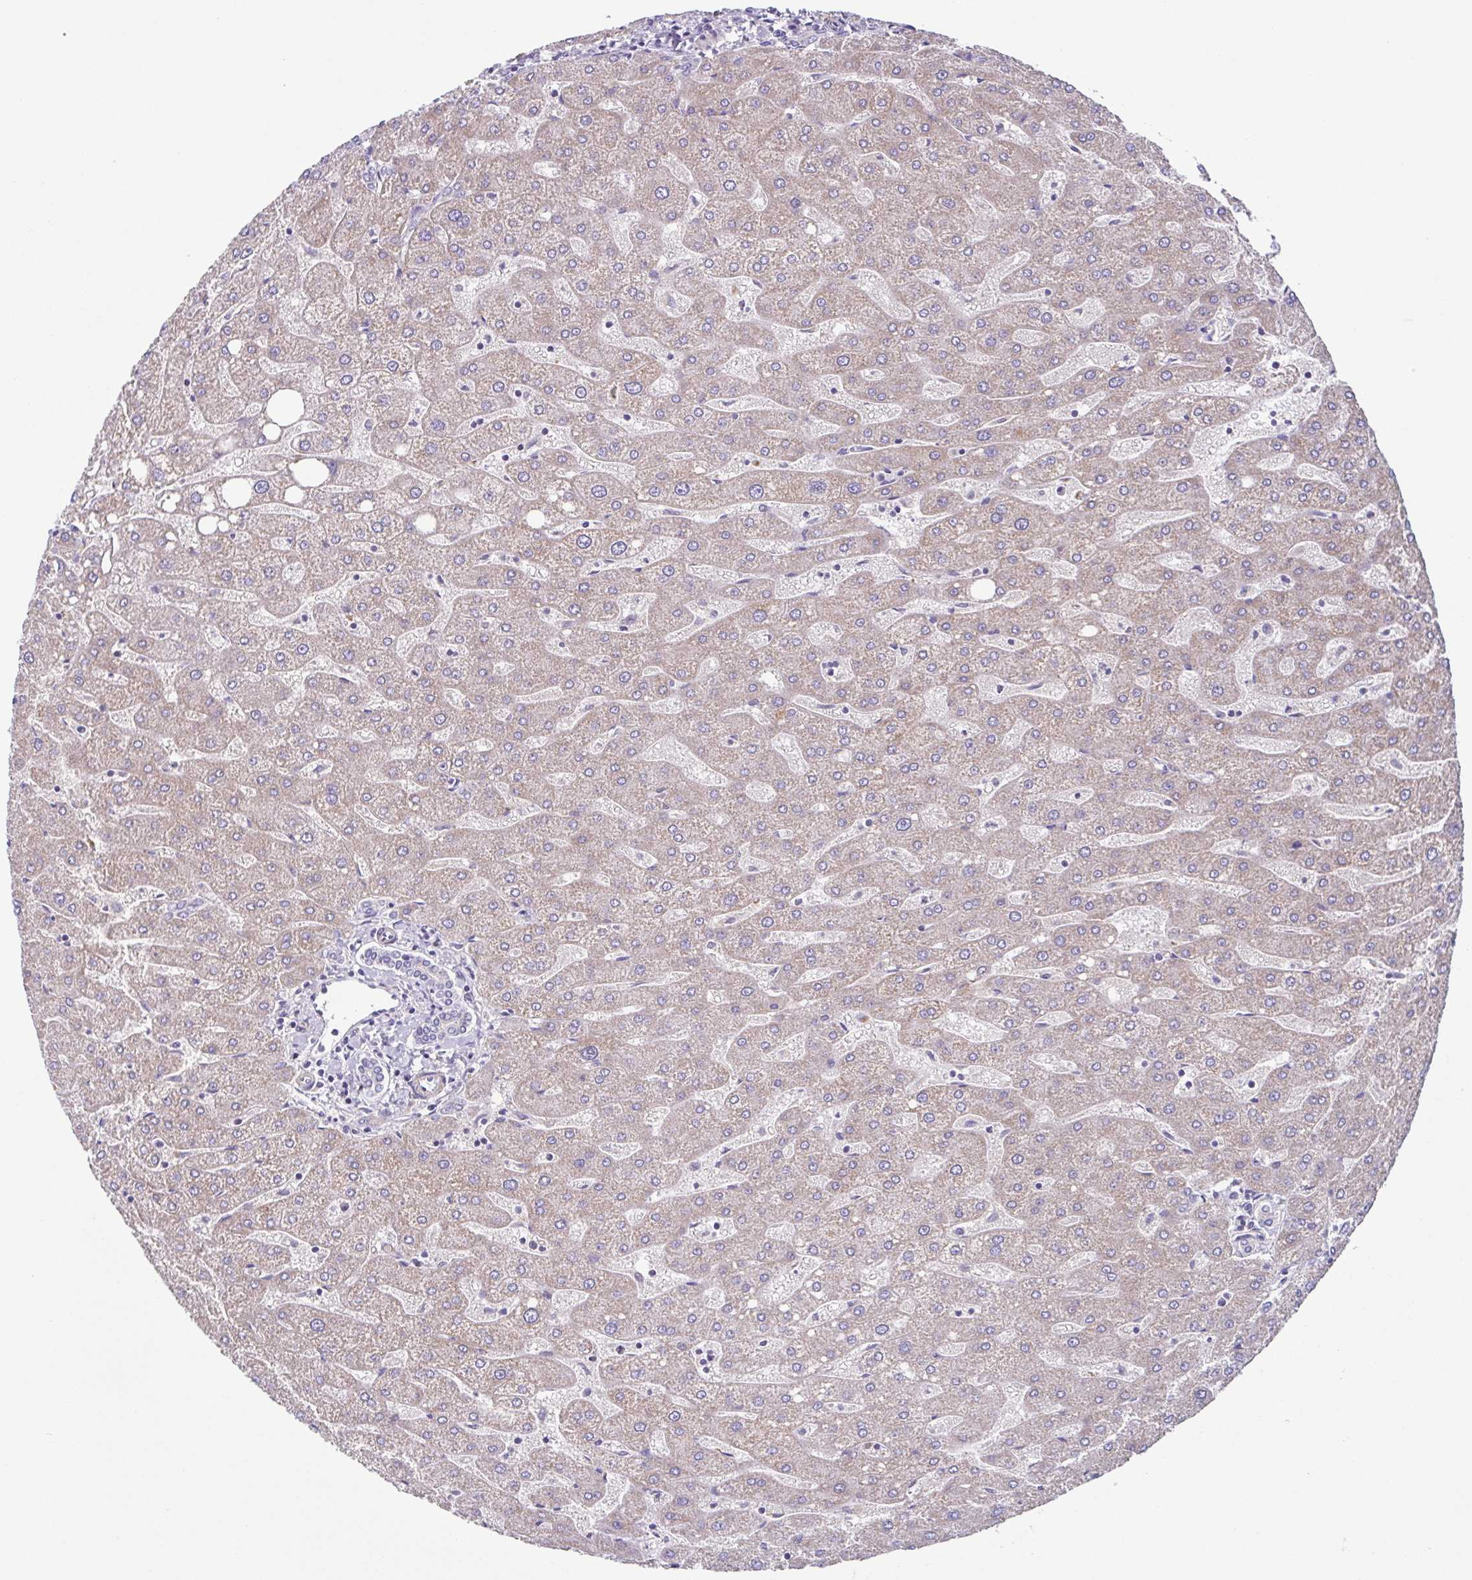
{"staining": {"intensity": "negative", "quantity": "none", "location": "none"}, "tissue": "liver", "cell_type": "Cholangiocytes", "image_type": "normal", "snomed": [{"axis": "morphology", "description": "Normal tissue, NOS"}, {"axis": "topography", "description": "Liver"}], "caption": "Cholangiocytes are negative for protein expression in normal human liver. The staining is performed using DAB brown chromogen with nuclei counter-stained in using hematoxylin.", "gene": "COL17A1", "patient": {"sex": "male", "age": 67}}